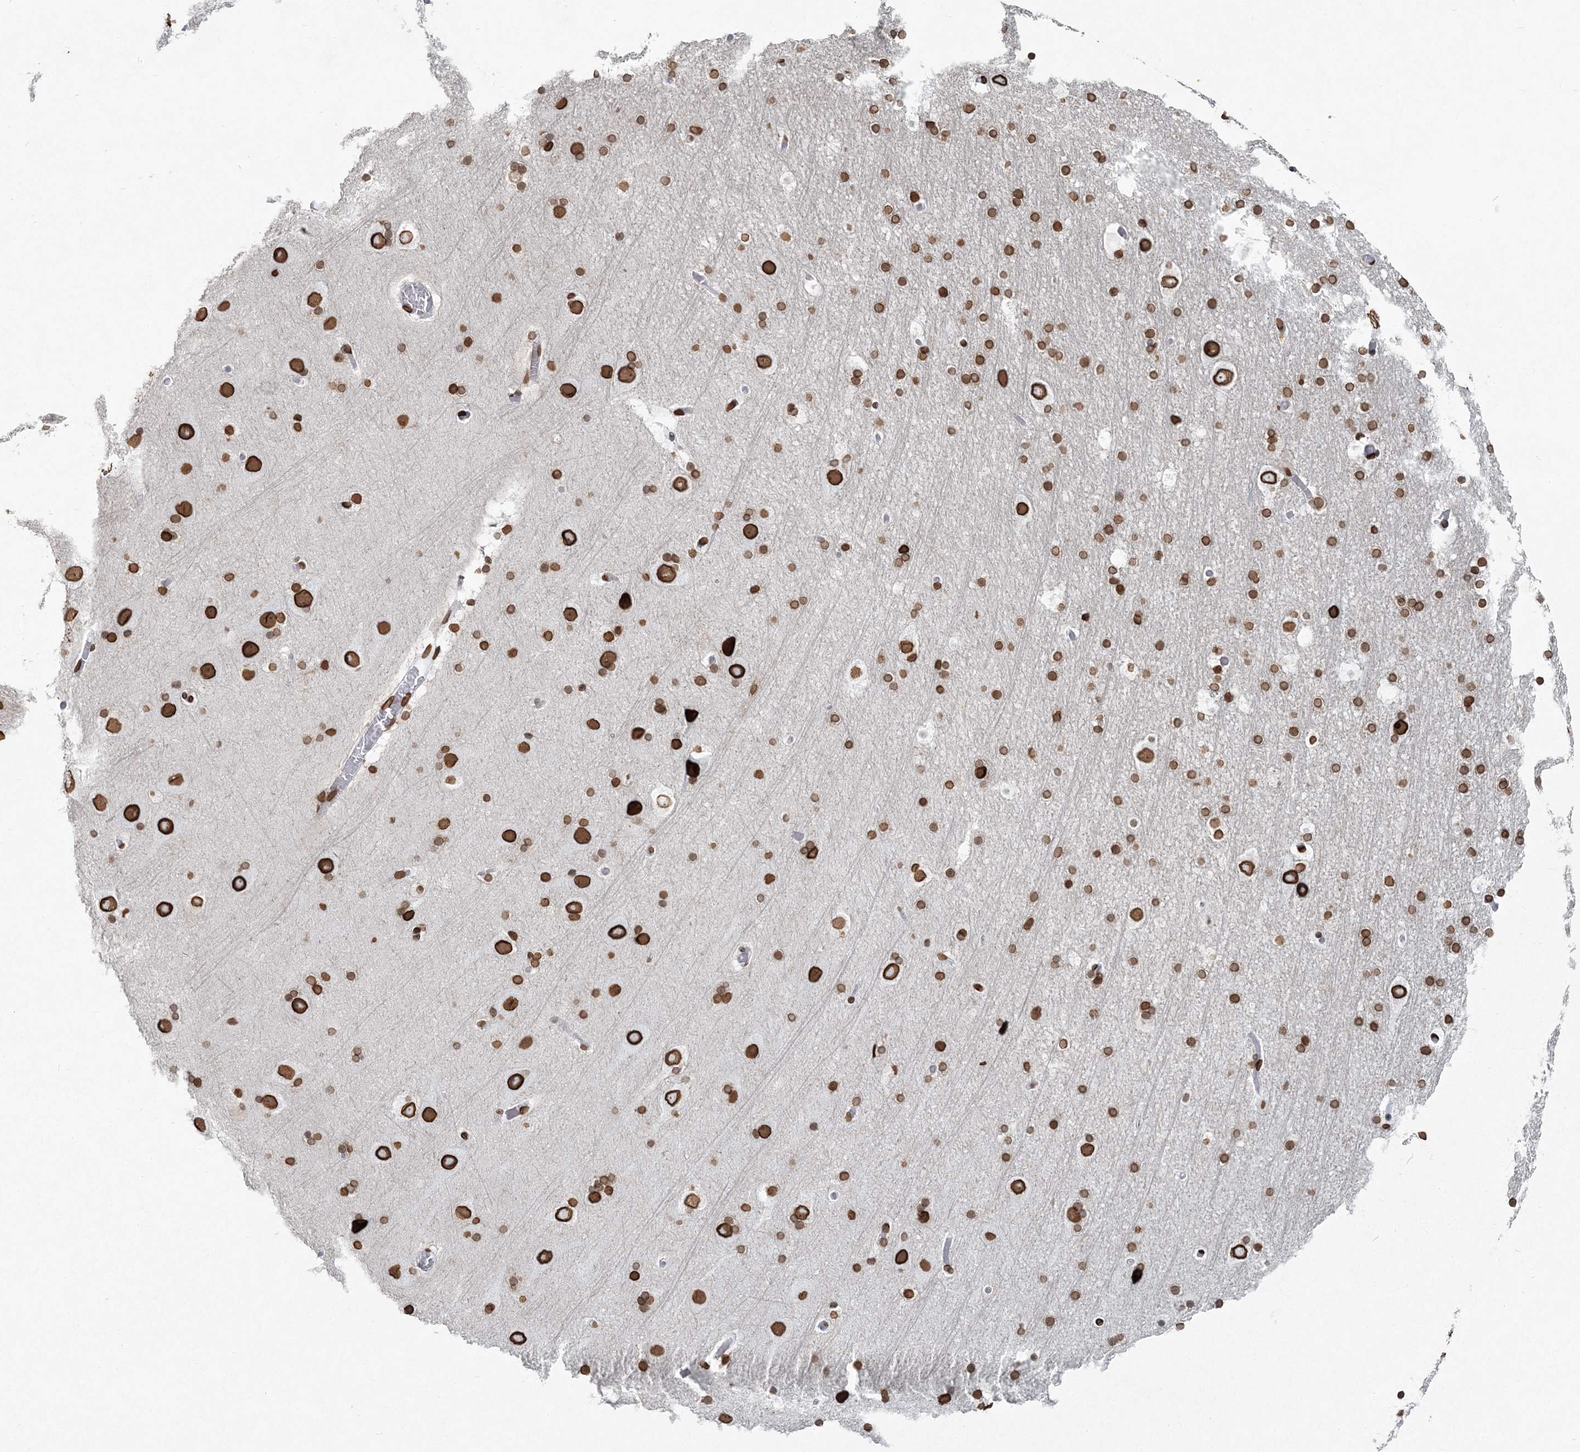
{"staining": {"intensity": "moderate", "quantity": ">75%", "location": "nuclear"}, "tissue": "cerebral cortex", "cell_type": "Endothelial cells", "image_type": "normal", "snomed": [{"axis": "morphology", "description": "Normal tissue, NOS"}, {"axis": "topography", "description": "Cerebral cortex"}], "caption": "A brown stain highlights moderate nuclear positivity of a protein in endothelial cells of normal human cerebral cortex.", "gene": "GJD4", "patient": {"sex": "male", "age": 57}}